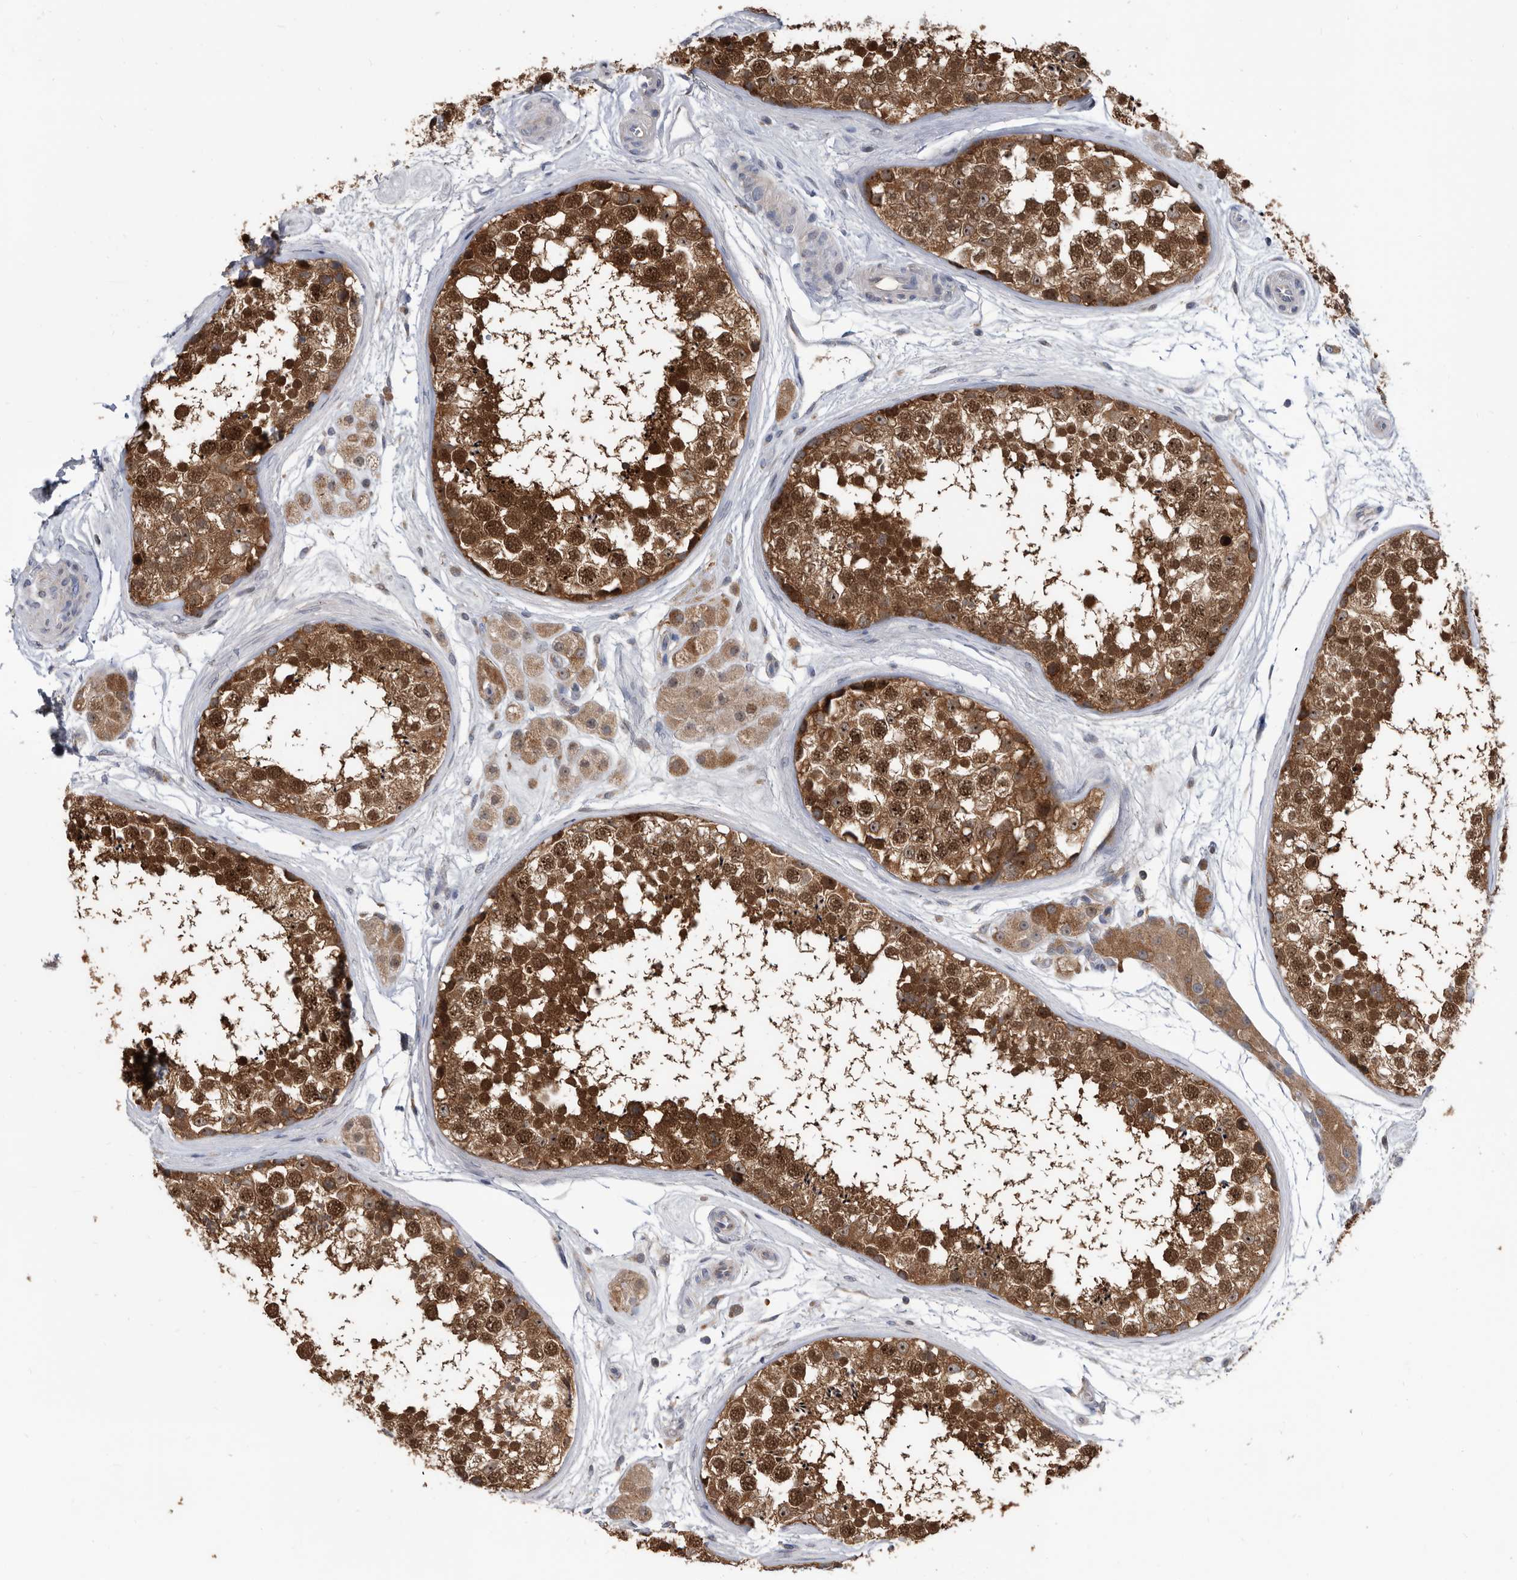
{"staining": {"intensity": "strong", "quantity": ">75%", "location": "cytoplasmic/membranous,nuclear"}, "tissue": "testis", "cell_type": "Cells in seminiferous ducts", "image_type": "normal", "snomed": [{"axis": "morphology", "description": "Normal tissue, NOS"}, {"axis": "topography", "description": "Testis"}], "caption": "Immunohistochemical staining of benign human testis displays high levels of strong cytoplasmic/membranous,nuclear expression in approximately >75% of cells in seminiferous ducts.", "gene": "APEH", "patient": {"sex": "male", "age": 56}}